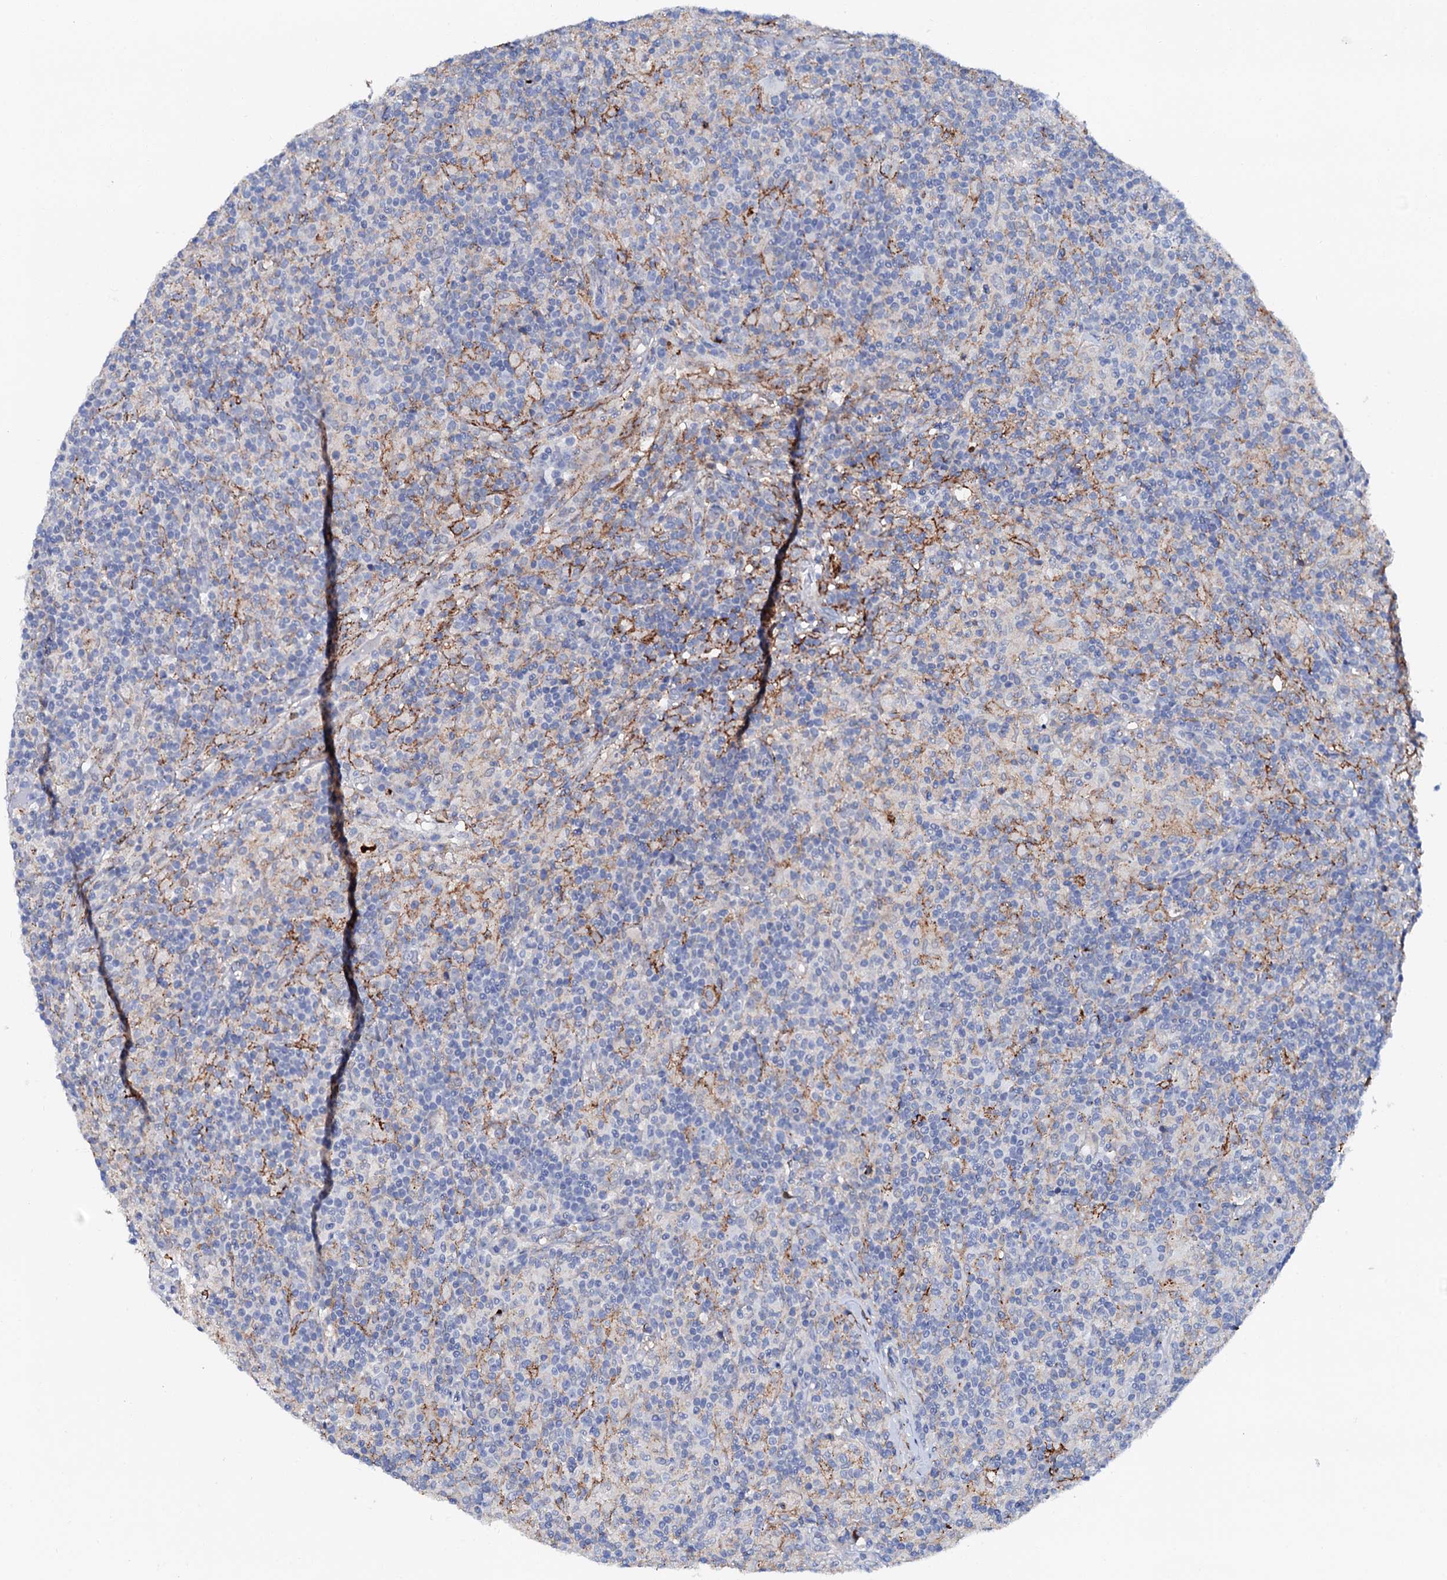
{"staining": {"intensity": "negative", "quantity": "none", "location": "none"}, "tissue": "lymphoma", "cell_type": "Tumor cells", "image_type": "cancer", "snomed": [{"axis": "morphology", "description": "Hodgkin's disease, NOS"}, {"axis": "topography", "description": "Lymph node"}], "caption": "The histopathology image demonstrates no staining of tumor cells in Hodgkin's disease.", "gene": "MED13L", "patient": {"sex": "male", "age": 70}}